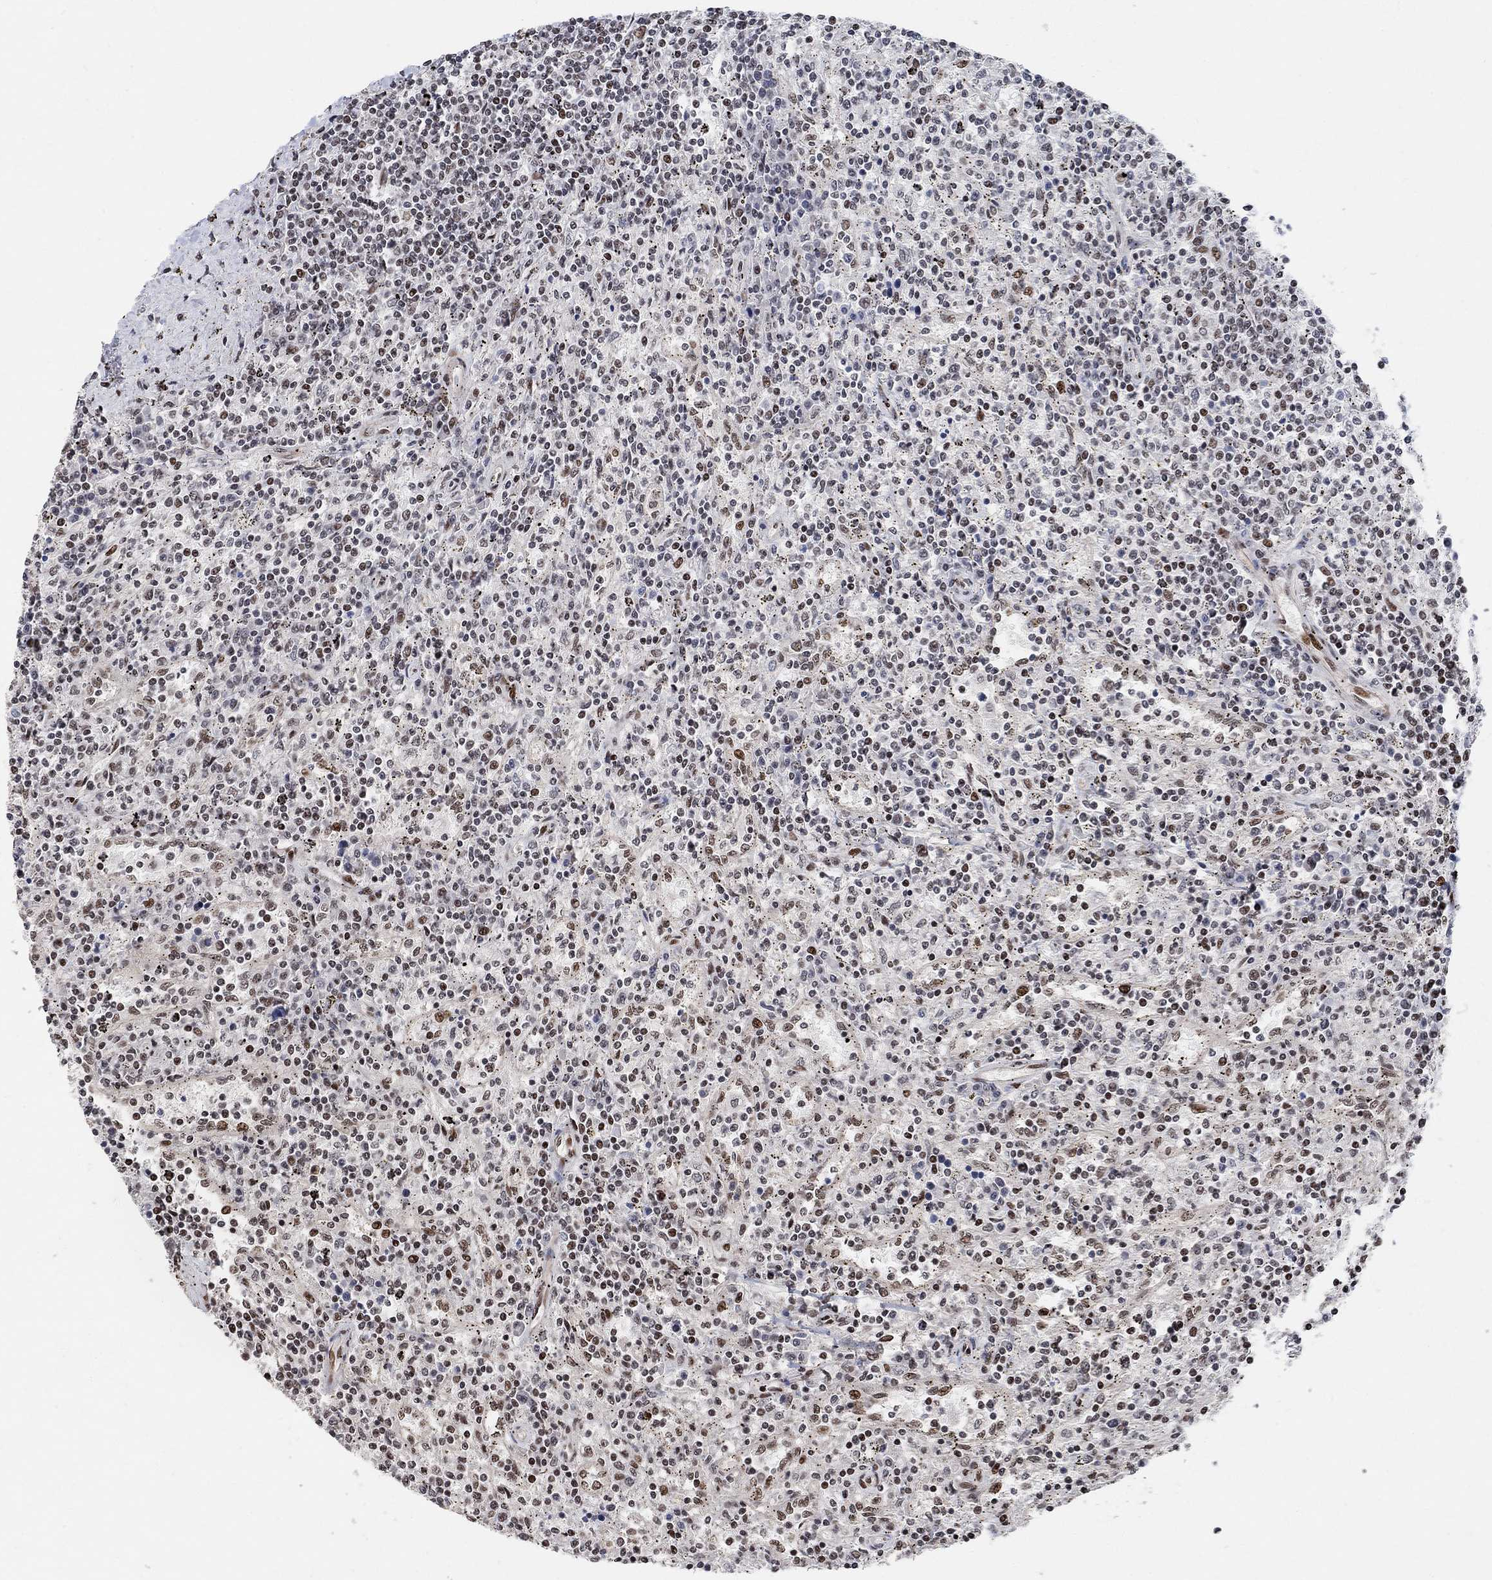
{"staining": {"intensity": "strong", "quantity": "25%-75%", "location": "nuclear"}, "tissue": "lymphoma", "cell_type": "Tumor cells", "image_type": "cancer", "snomed": [{"axis": "morphology", "description": "Malignant lymphoma, non-Hodgkin's type, Low grade"}, {"axis": "topography", "description": "Lymph node"}], "caption": "Protein analysis of lymphoma tissue reveals strong nuclear positivity in about 25%-75% of tumor cells. Nuclei are stained in blue.", "gene": "E4F1", "patient": {"sex": "male", "age": 52}}